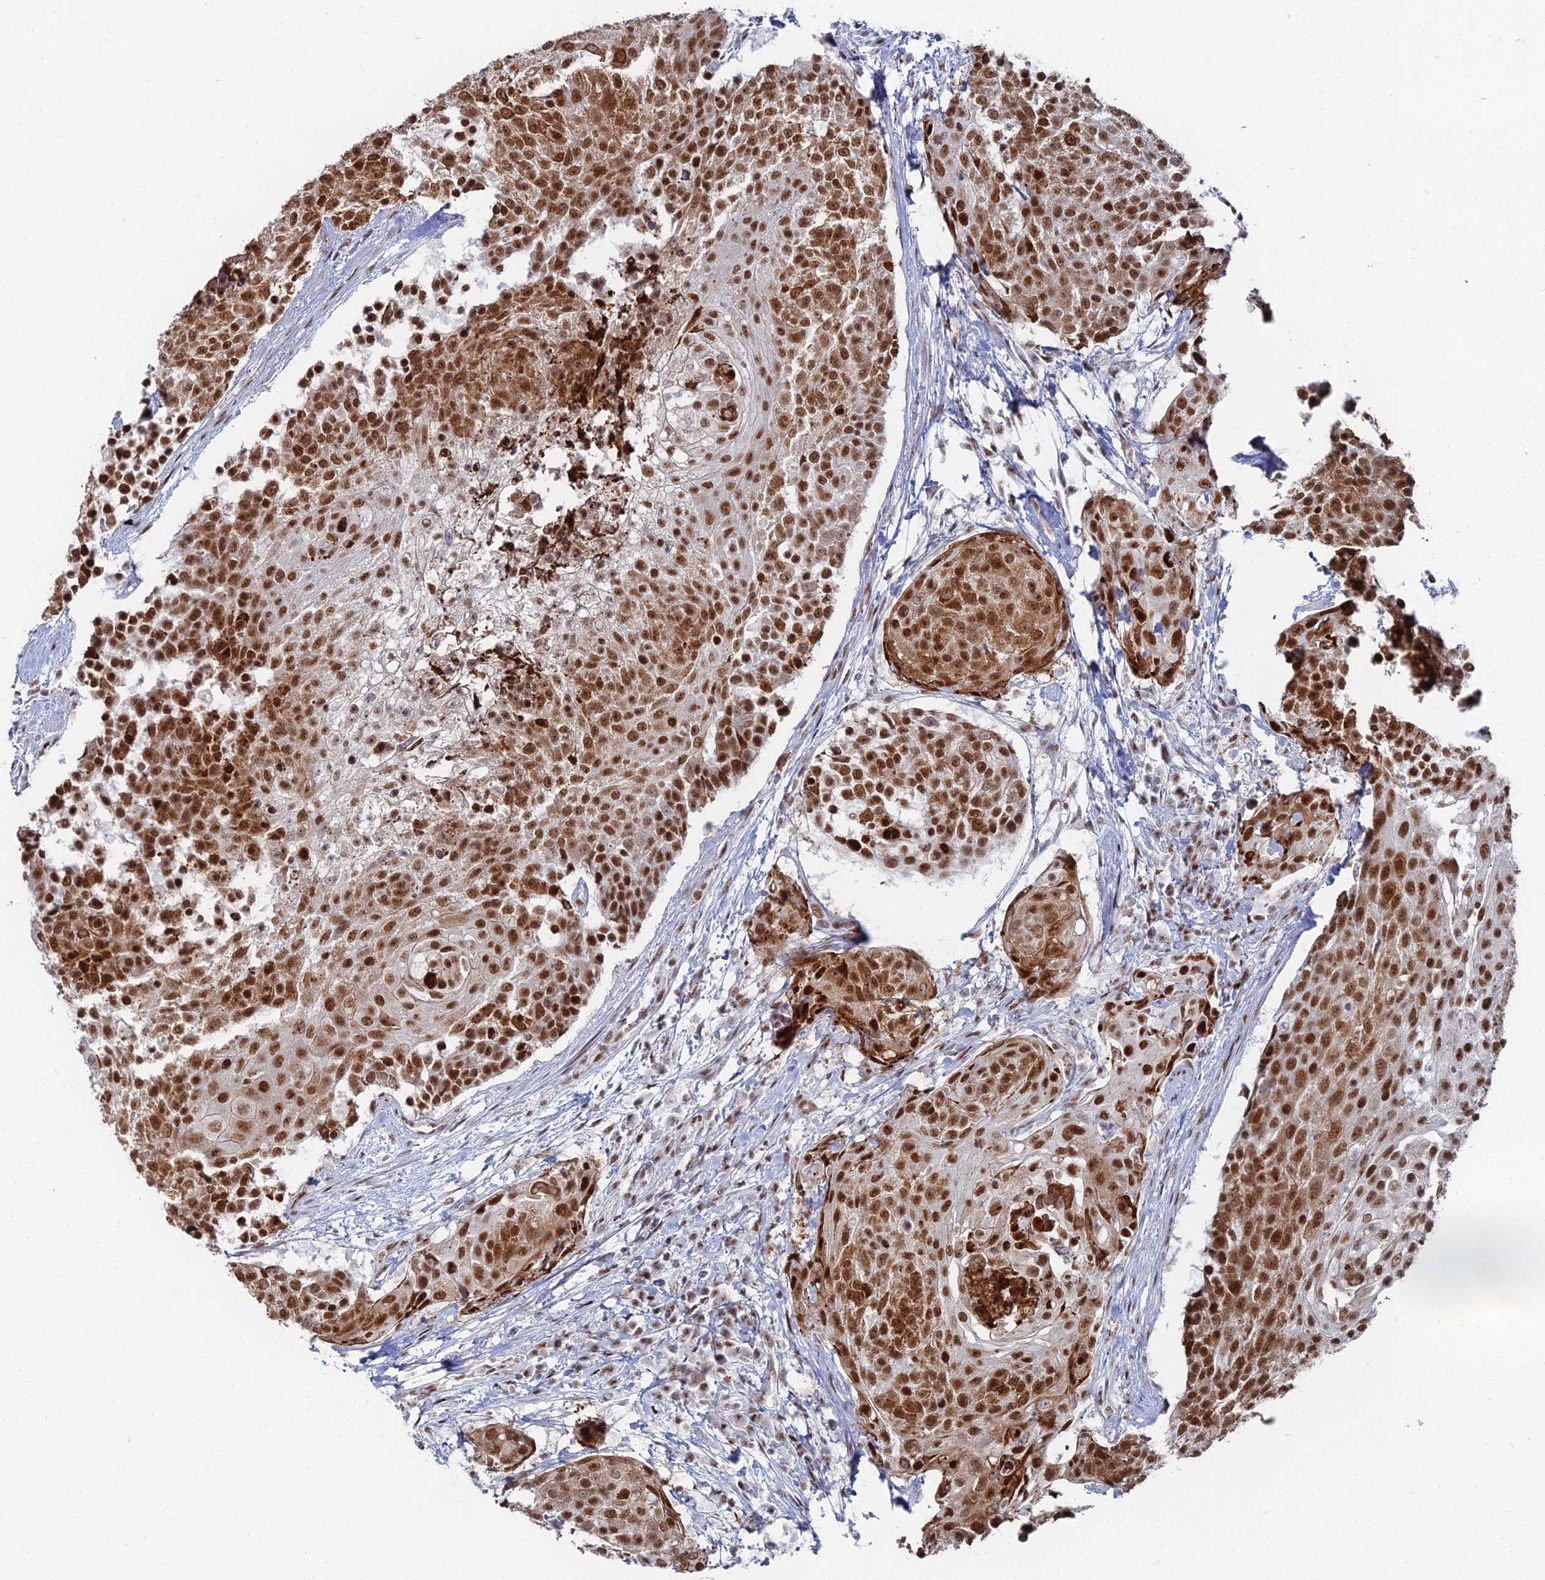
{"staining": {"intensity": "strong", "quantity": ">75%", "location": "nuclear"}, "tissue": "urothelial cancer", "cell_type": "Tumor cells", "image_type": "cancer", "snomed": [{"axis": "morphology", "description": "Urothelial carcinoma, High grade"}, {"axis": "topography", "description": "Urinary bladder"}], "caption": "Immunohistochemistry photomicrograph of neoplastic tissue: high-grade urothelial carcinoma stained using IHC exhibits high levels of strong protein expression localized specifically in the nuclear of tumor cells, appearing as a nuclear brown color.", "gene": "GSC2", "patient": {"sex": "female", "age": 63}}